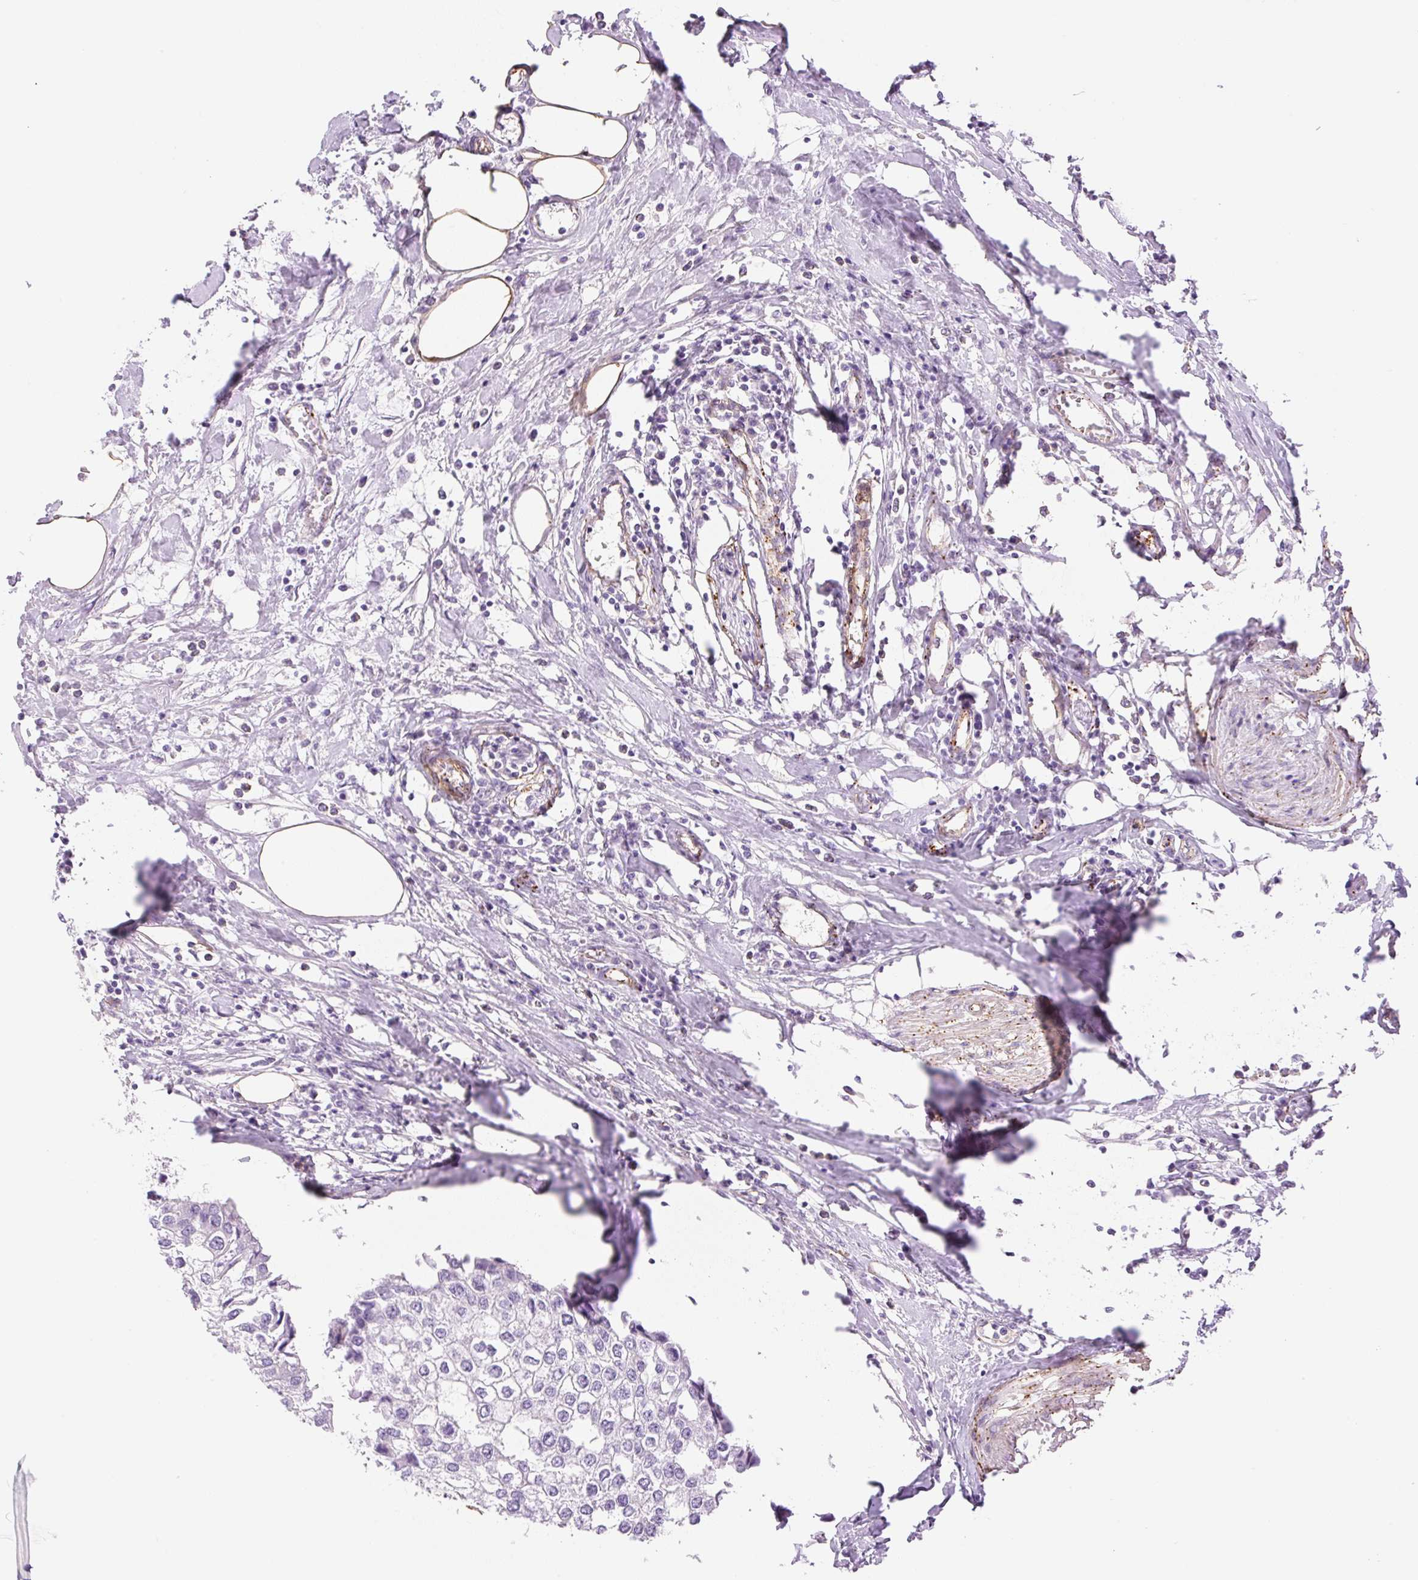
{"staining": {"intensity": "negative", "quantity": "none", "location": "none"}, "tissue": "urothelial cancer", "cell_type": "Tumor cells", "image_type": "cancer", "snomed": [{"axis": "morphology", "description": "Urothelial carcinoma, High grade"}, {"axis": "topography", "description": "Urinary bladder"}], "caption": "Tumor cells are negative for protein expression in human urothelial cancer.", "gene": "EHD3", "patient": {"sex": "male", "age": 64}}